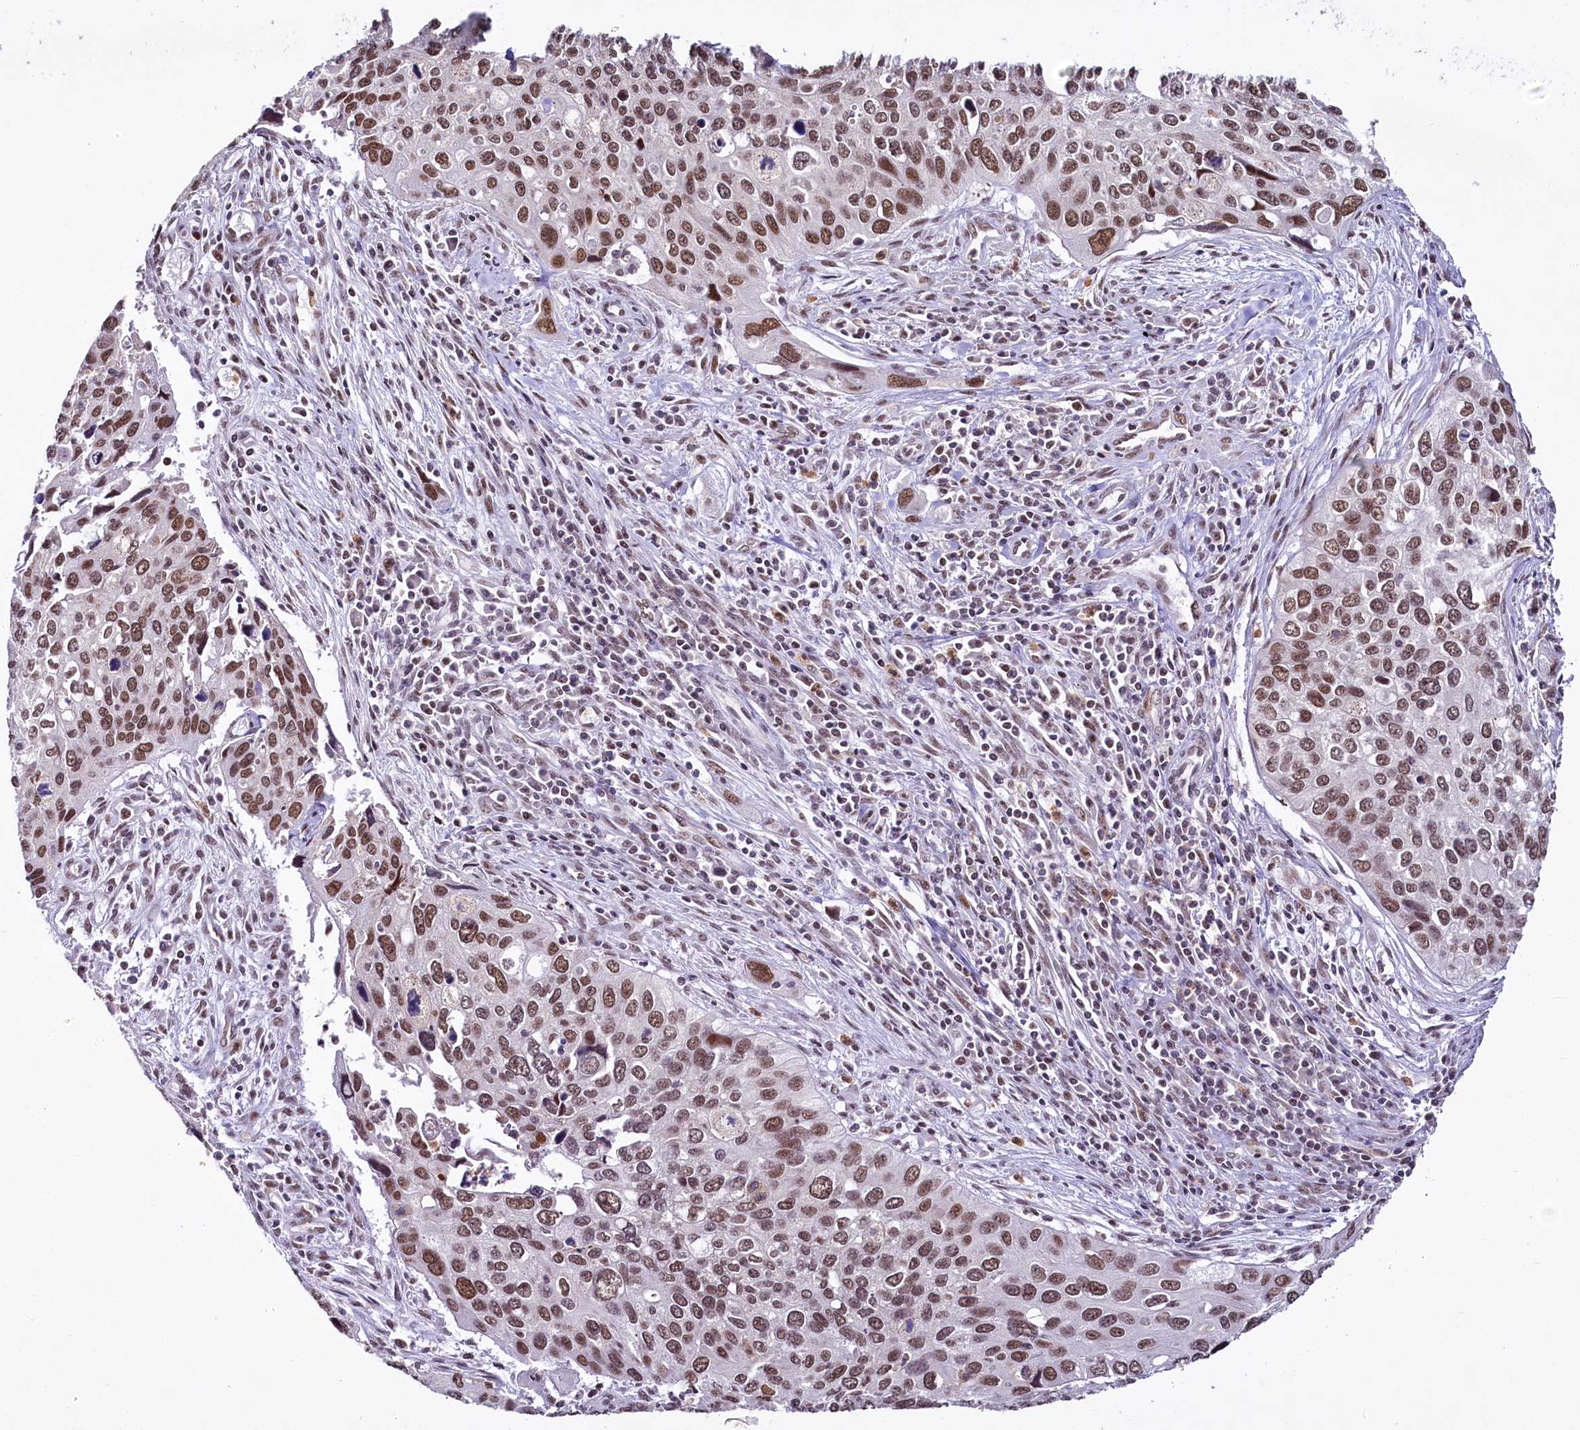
{"staining": {"intensity": "moderate", "quantity": ">75%", "location": "nuclear"}, "tissue": "cervical cancer", "cell_type": "Tumor cells", "image_type": "cancer", "snomed": [{"axis": "morphology", "description": "Squamous cell carcinoma, NOS"}, {"axis": "topography", "description": "Cervix"}], "caption": "The image shows immunohistochemical staining of squamous cell carcinoma (cervical). There is moderate nuclear expression is identified in approximately >75% of tumor cells.", "gene": "SCAF11", "patient": {"sex": "female", "age": 55}}